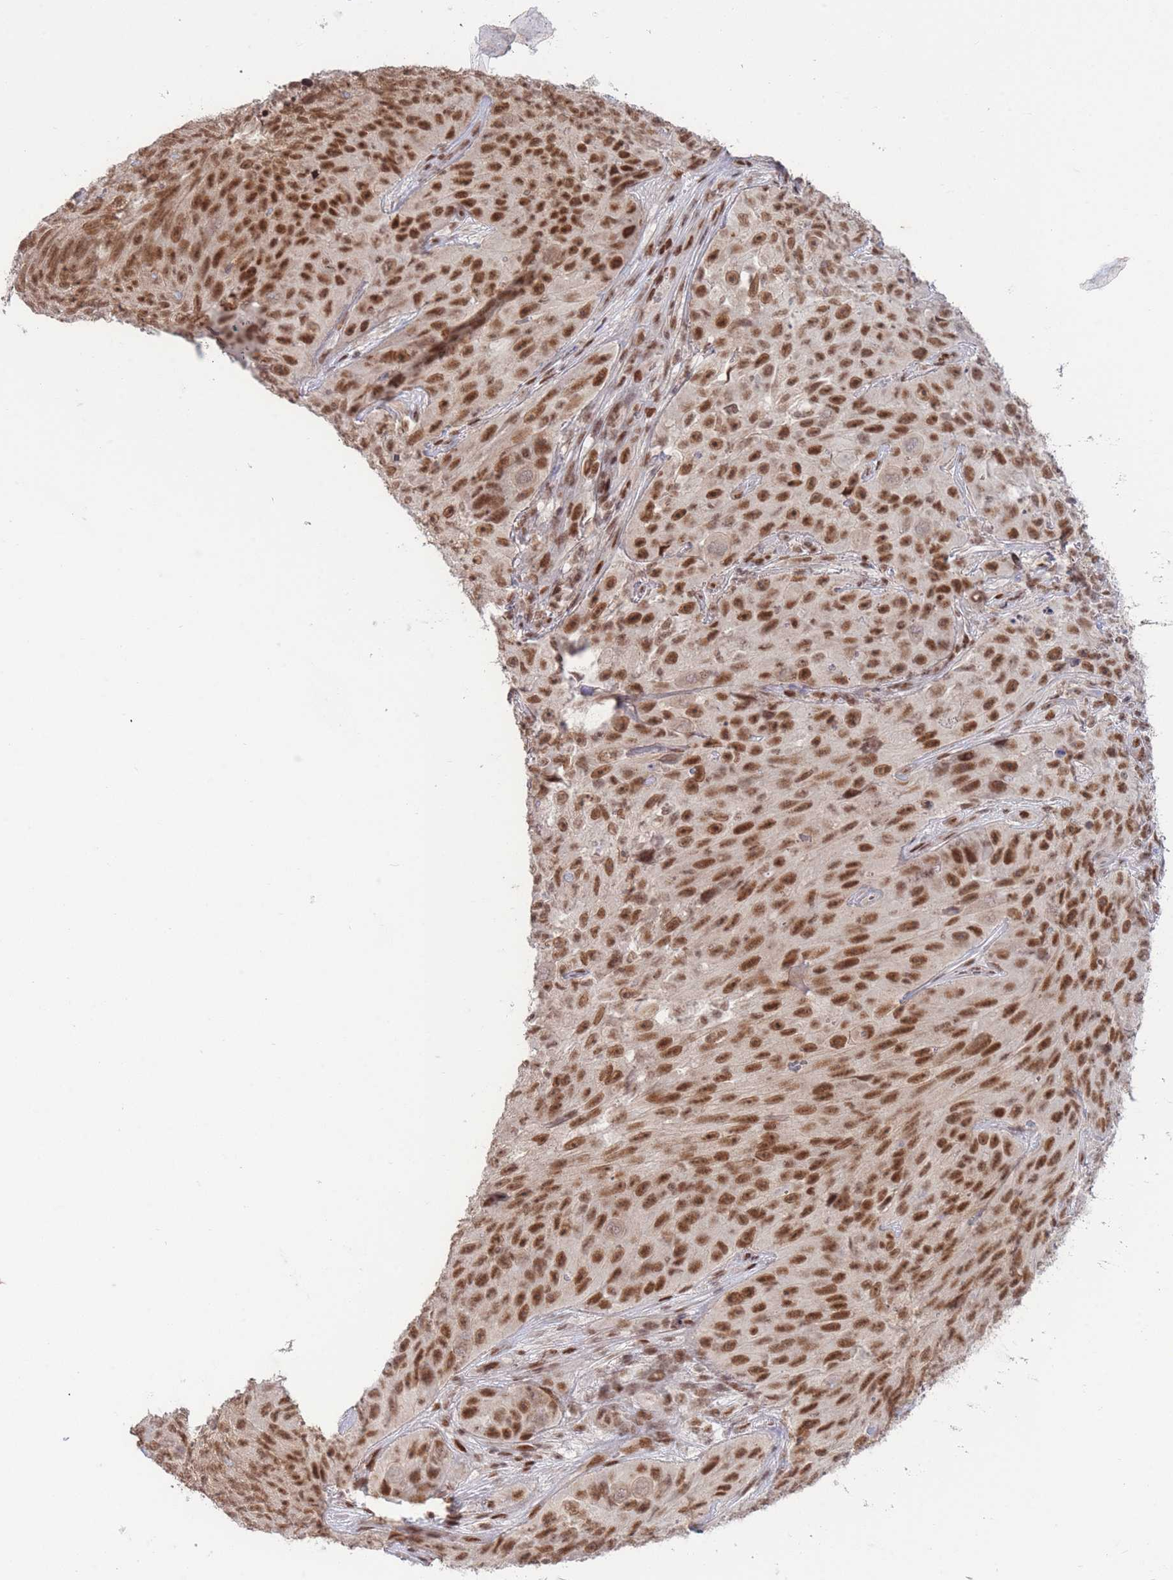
{"staining": {"intensity": "strong", "quantity": ">75%", "location": "nuclear"}, "tissue": "skin cancer", "cell_type": "Tumor cells", "image_type": "cancer", "snomed": [{"axis": "morphology", "description": "Squamous cell carcinoma, NOS"}, {"axis": "topography", "description": "Skin"}], "caption": "Immunohistochemistry (IHC) micrograph of neoplastic tissue: human squamous cell carcinoma (skin) stained using IHC exhibits high levels of strong protein expression localized specifically in the nuclear of tumor cells, appearing as a nuclear brown color.", "gene": "CARD8", "patient": {"sex": "female", "age": 87}}